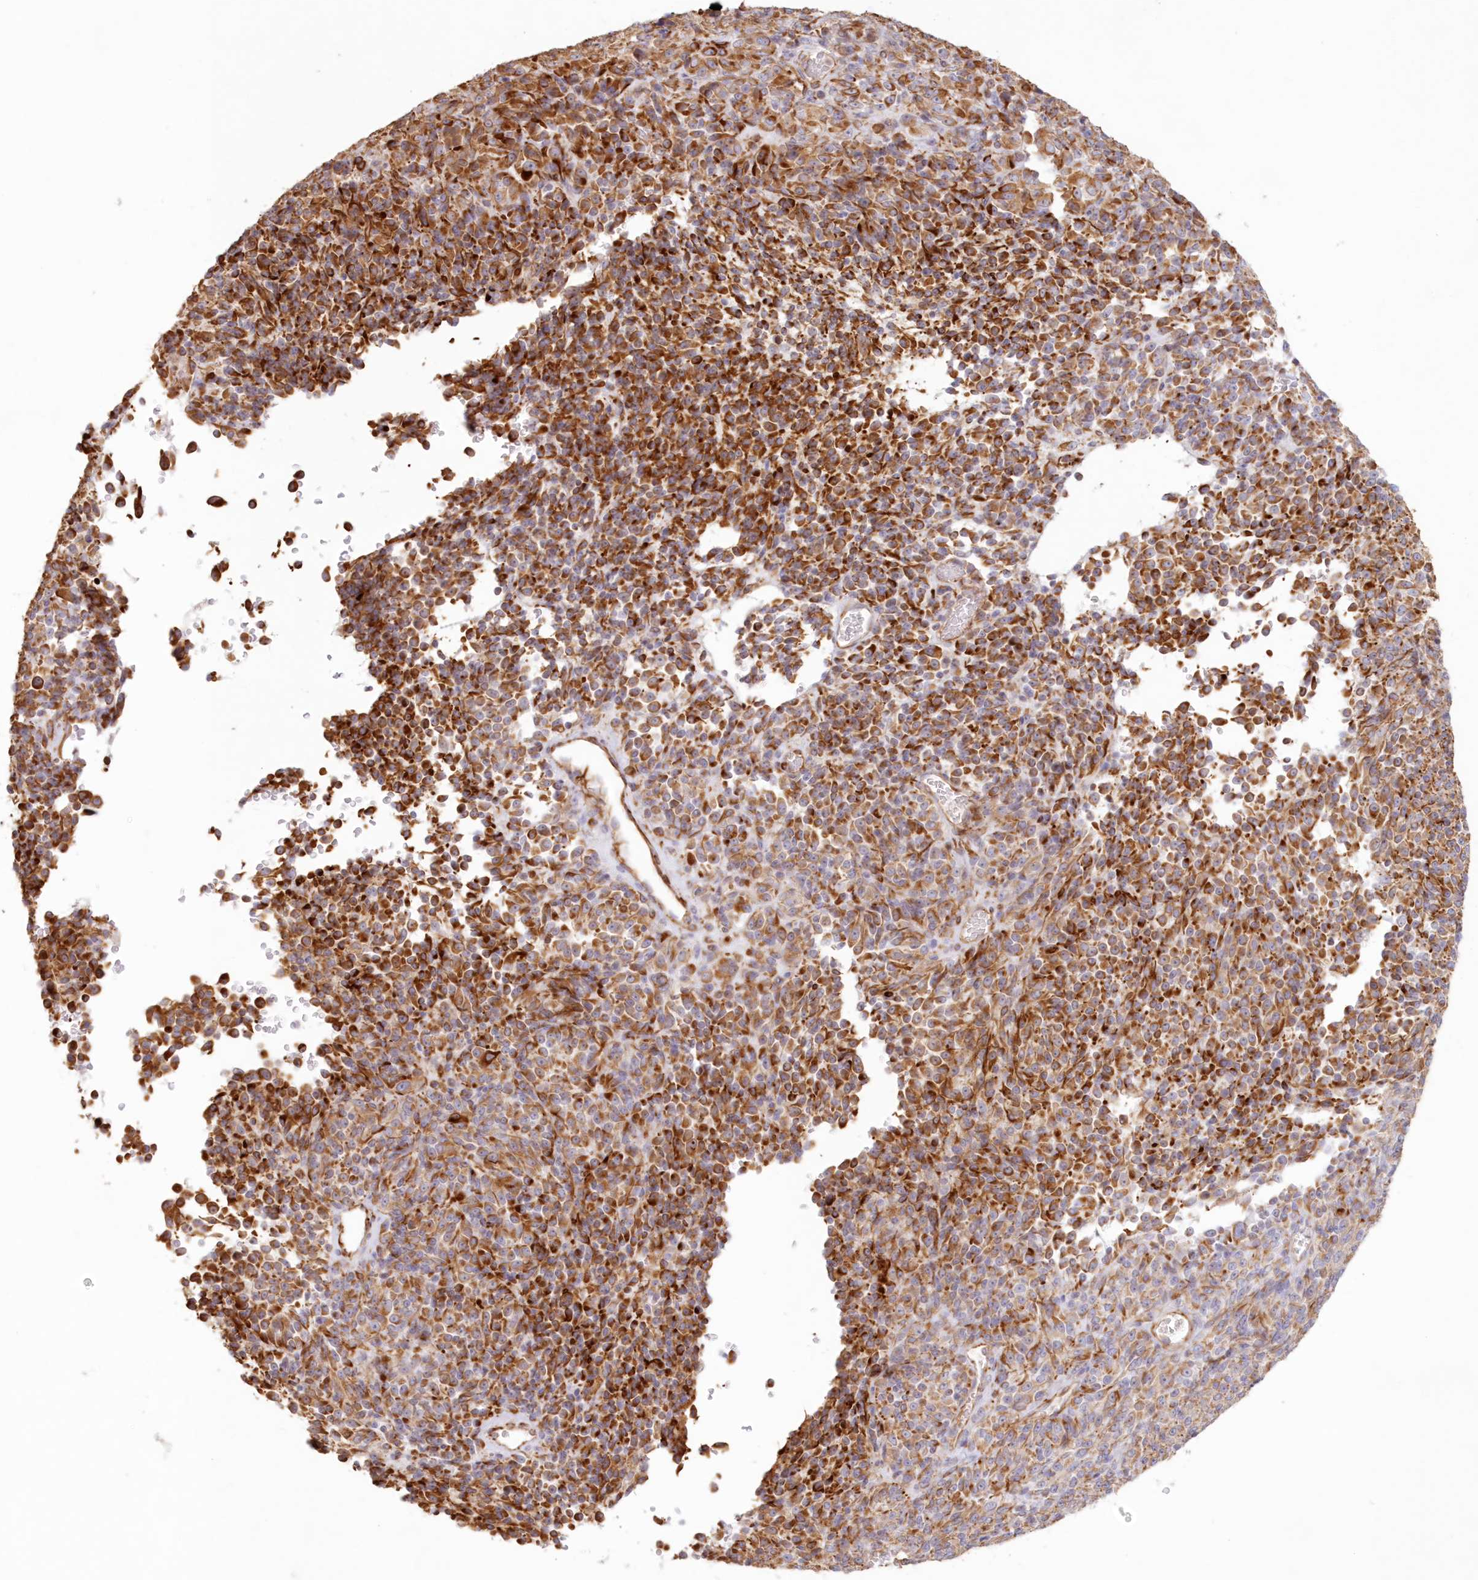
{"staining": {"intensity": "strong", "quantity": ">75%", "location": "cytoplasmic/membranous"}, "tissue": "melanoma", "cell_type": "Tumor cells", "image_type": "cancer", "snomed": [{"axis": "morphology", "description": "Malignant melanoma, Metastatic site"}, {"axis": "topography", "description": "Brain"}], "caption": "Immunohistochemical staining of melanoma reveals high levels of strong cytoplasmic/membranous protein positivity in approximately >75% of tumor cells.", "gene": "DMRTB1", "patient": {"sex": "female", "age": 56}}